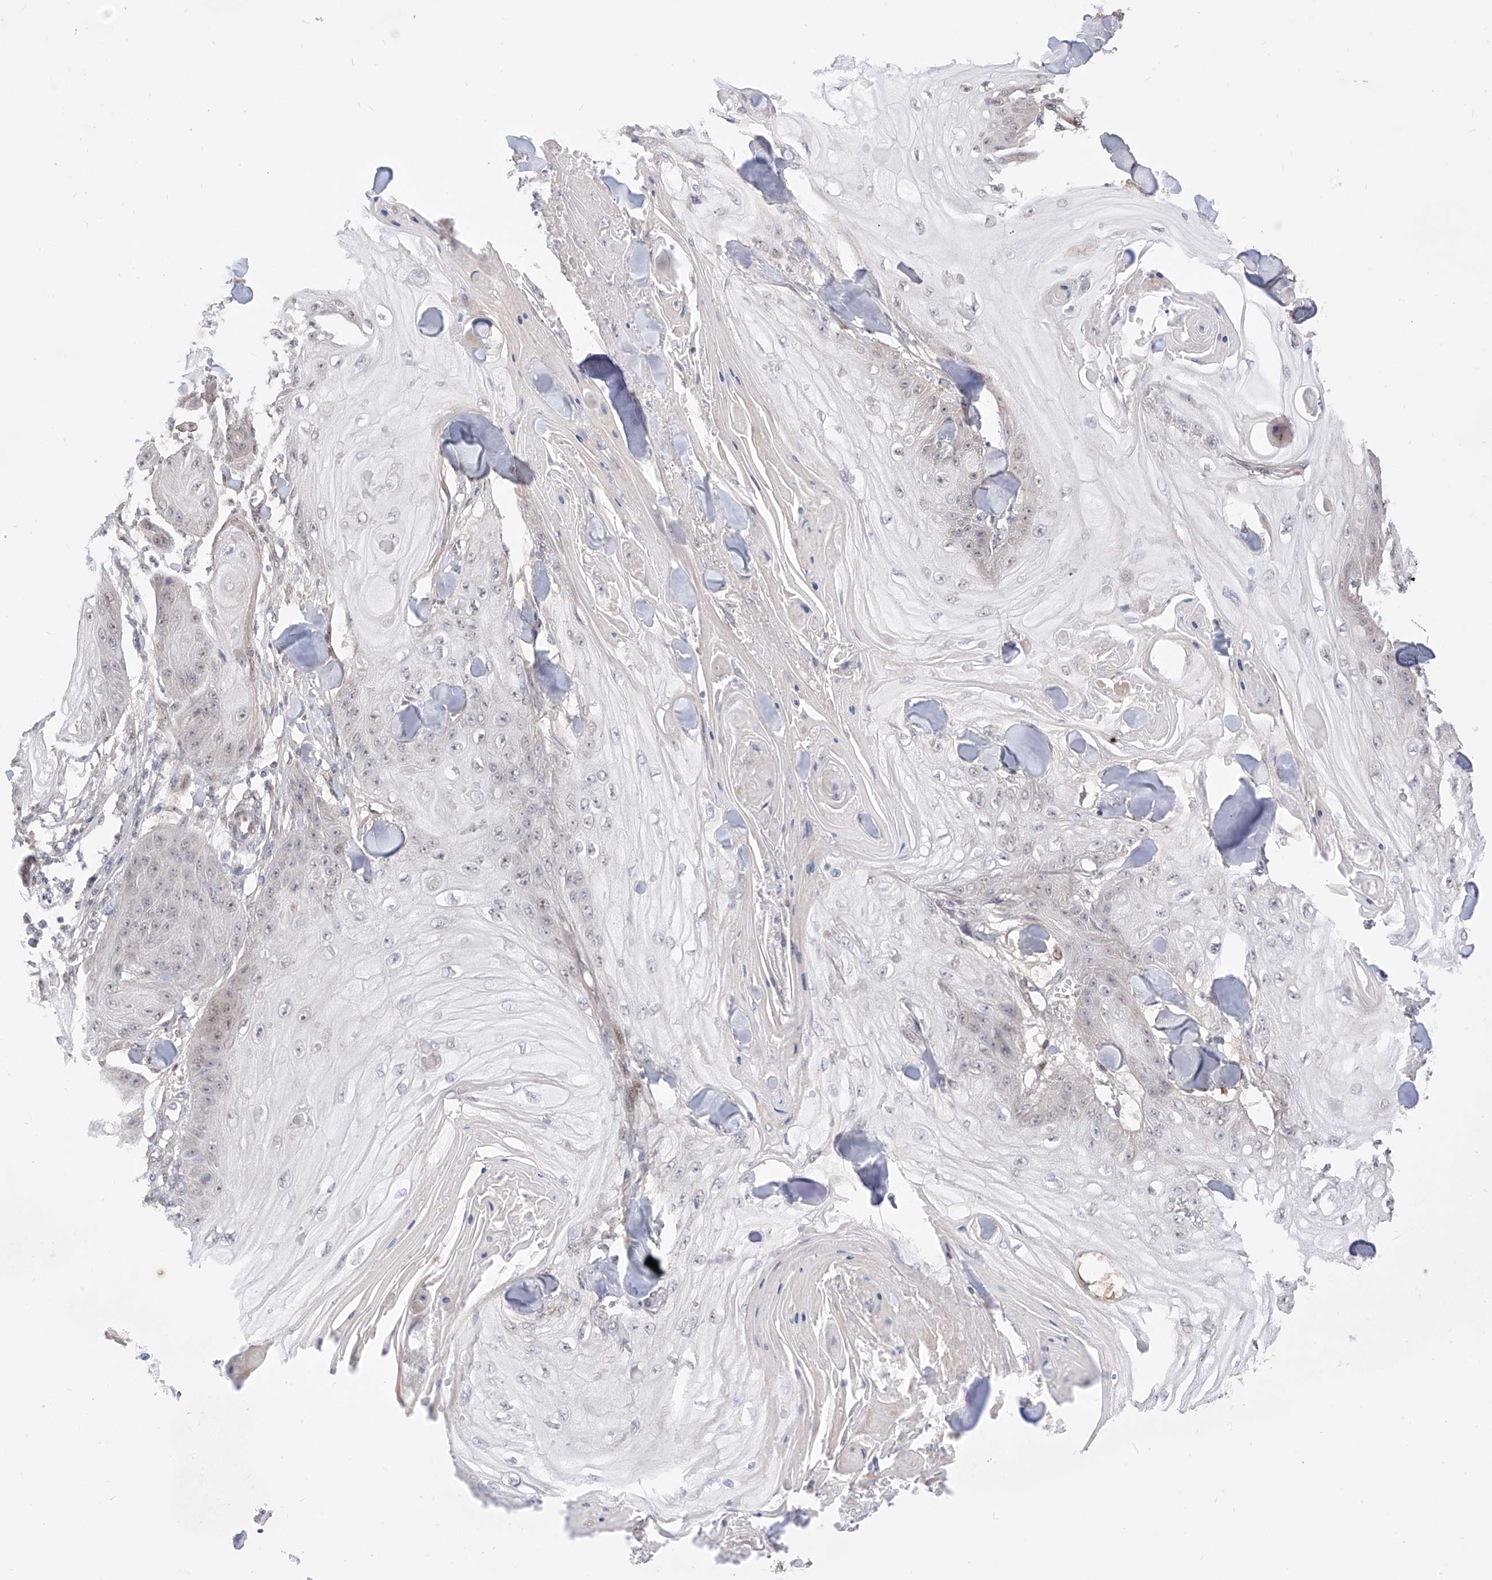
{"staining": {"intensity": "negative", "quantity": "none", "location": "none"}, "tissue": "skin cancer", "cell_type": "Tumor cells", "image_type": "cancer", "snomed": [{"axis": "morphology", "description": "Squamous cell carcinoma, NOS"}, {"axis": "topography", "description": "Skin"}], "caption": "Human skin squamous cell carcinoma stained for a protein using immunohistochemistry (IHC) demonstrates no expression in tumor cells.", "gene": "LATS1", "patient": {"sex": "male", "age": 74}}